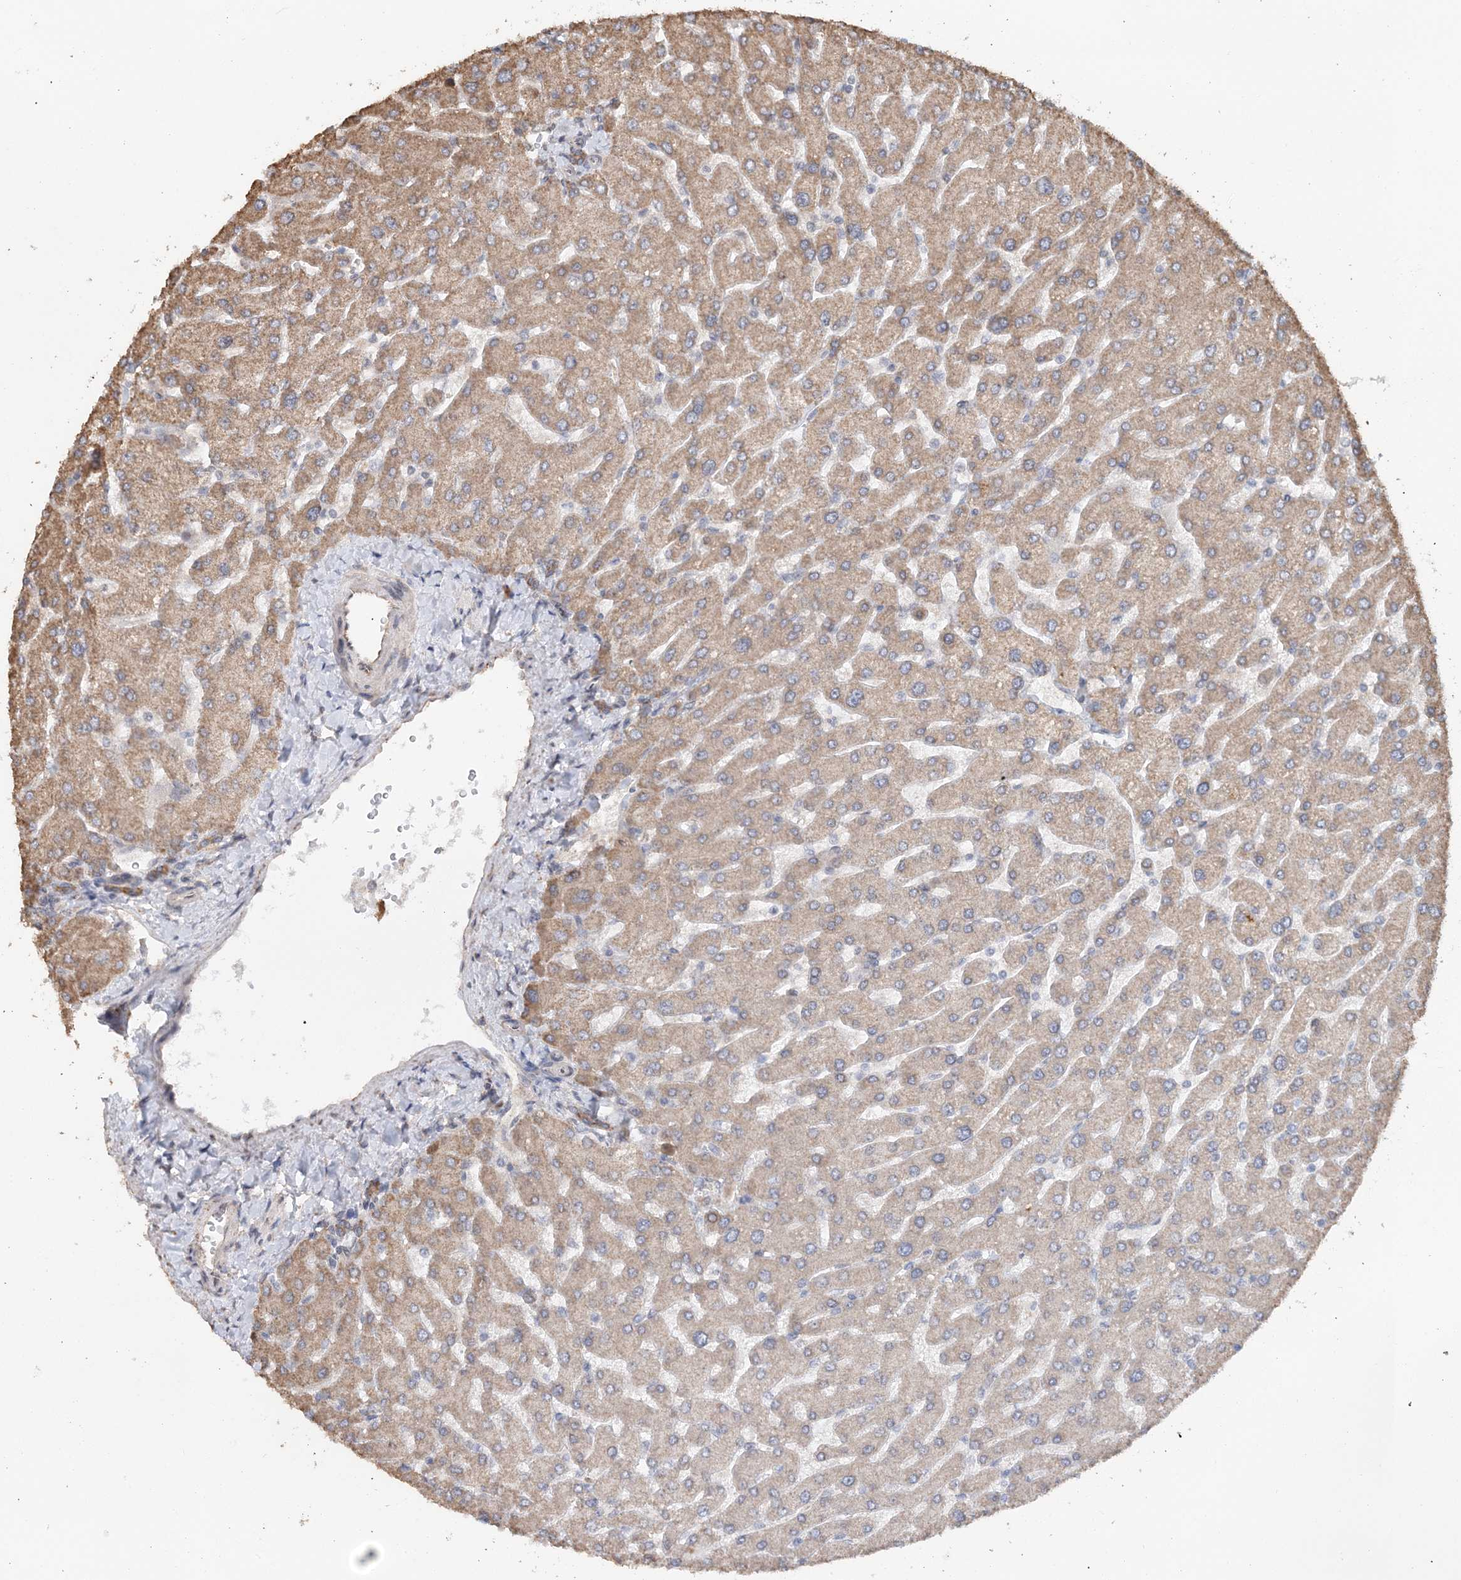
{"staining": {"intensity": "moderate", "quantity": ">75%", "location": "cytoplasmic/membranous"}, "tissue": "liver", "cell_type": "Cholangiocytes", "image_type": "normal", "snomed": [{"axis": "morphology", "description": "Normal tissue, NOS"}, {"axis": "topography", "description": "Liver"}], "caption": "The photomicrograph demonstrates immunohistochemical staining of benign liver. There is moderate cytoplasmic/membranous staining is present in approximately >75% of cholangiocytes. (DAB (3,3'-diaminobenzidine) IHC with brightfield microscopy, high magnification).", "gene": "FBXO38", "patient": {"sex": "male", "age": 55}}